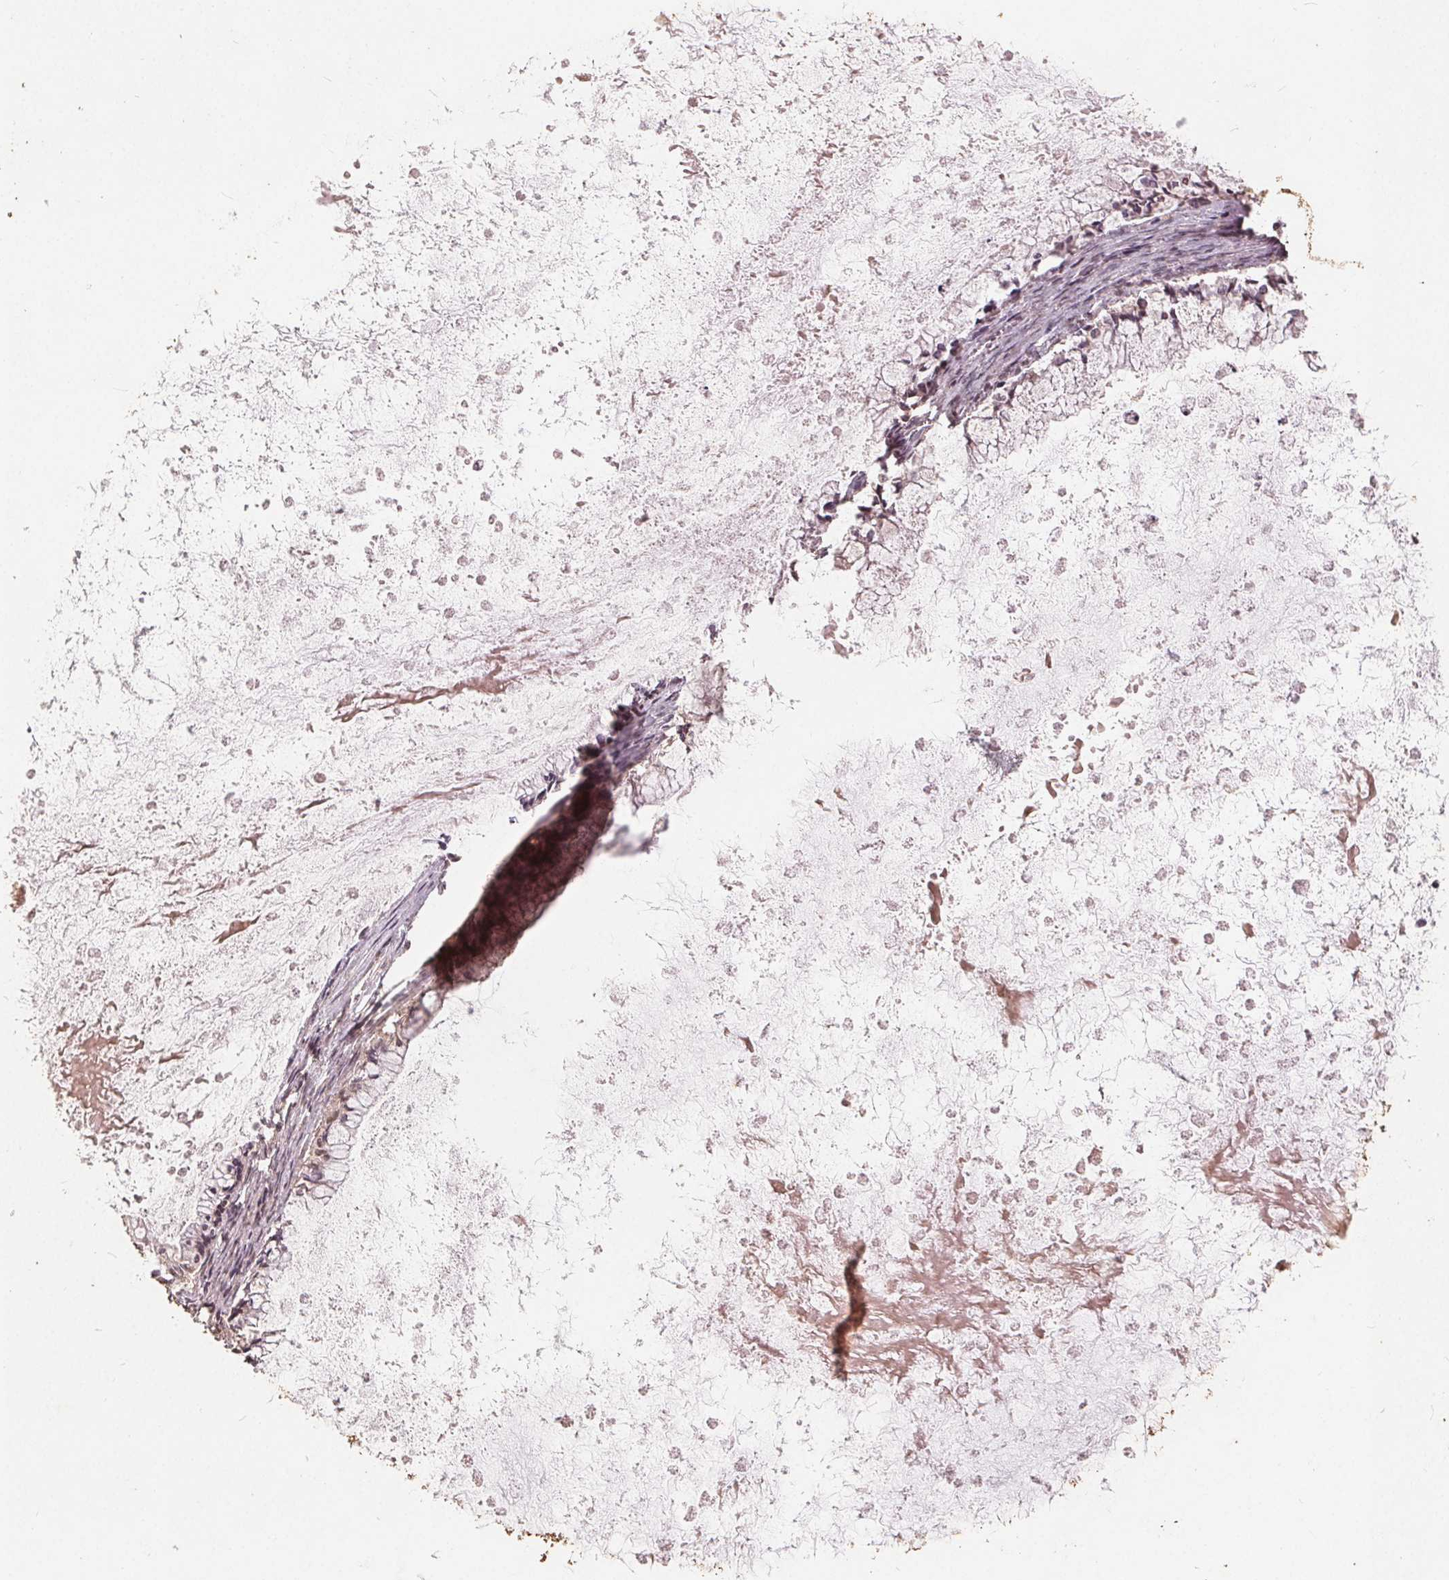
{"staining": {"intensity": "weak", "quantity": "<25%", "location": "nuclear"}, "tissue": "ovarian cancer", "cell_type": "Tumor cells", "image_type": "cancer", "snomed": [{"axis": "morphology", "description": "Cystadenocarcinoma, mucinous, NOS"}, {"axis": "topography", "description": "Ovary"}], "caption": "Immunohistochemistry (IHC) histopathology image of human mucinous cystadenocarcinoma (ovarian) stained for a protein (brown), which displays no positivity in tumor cells.", "gene": "DSG3", "patient": {"sex": "female", "age": 67}}